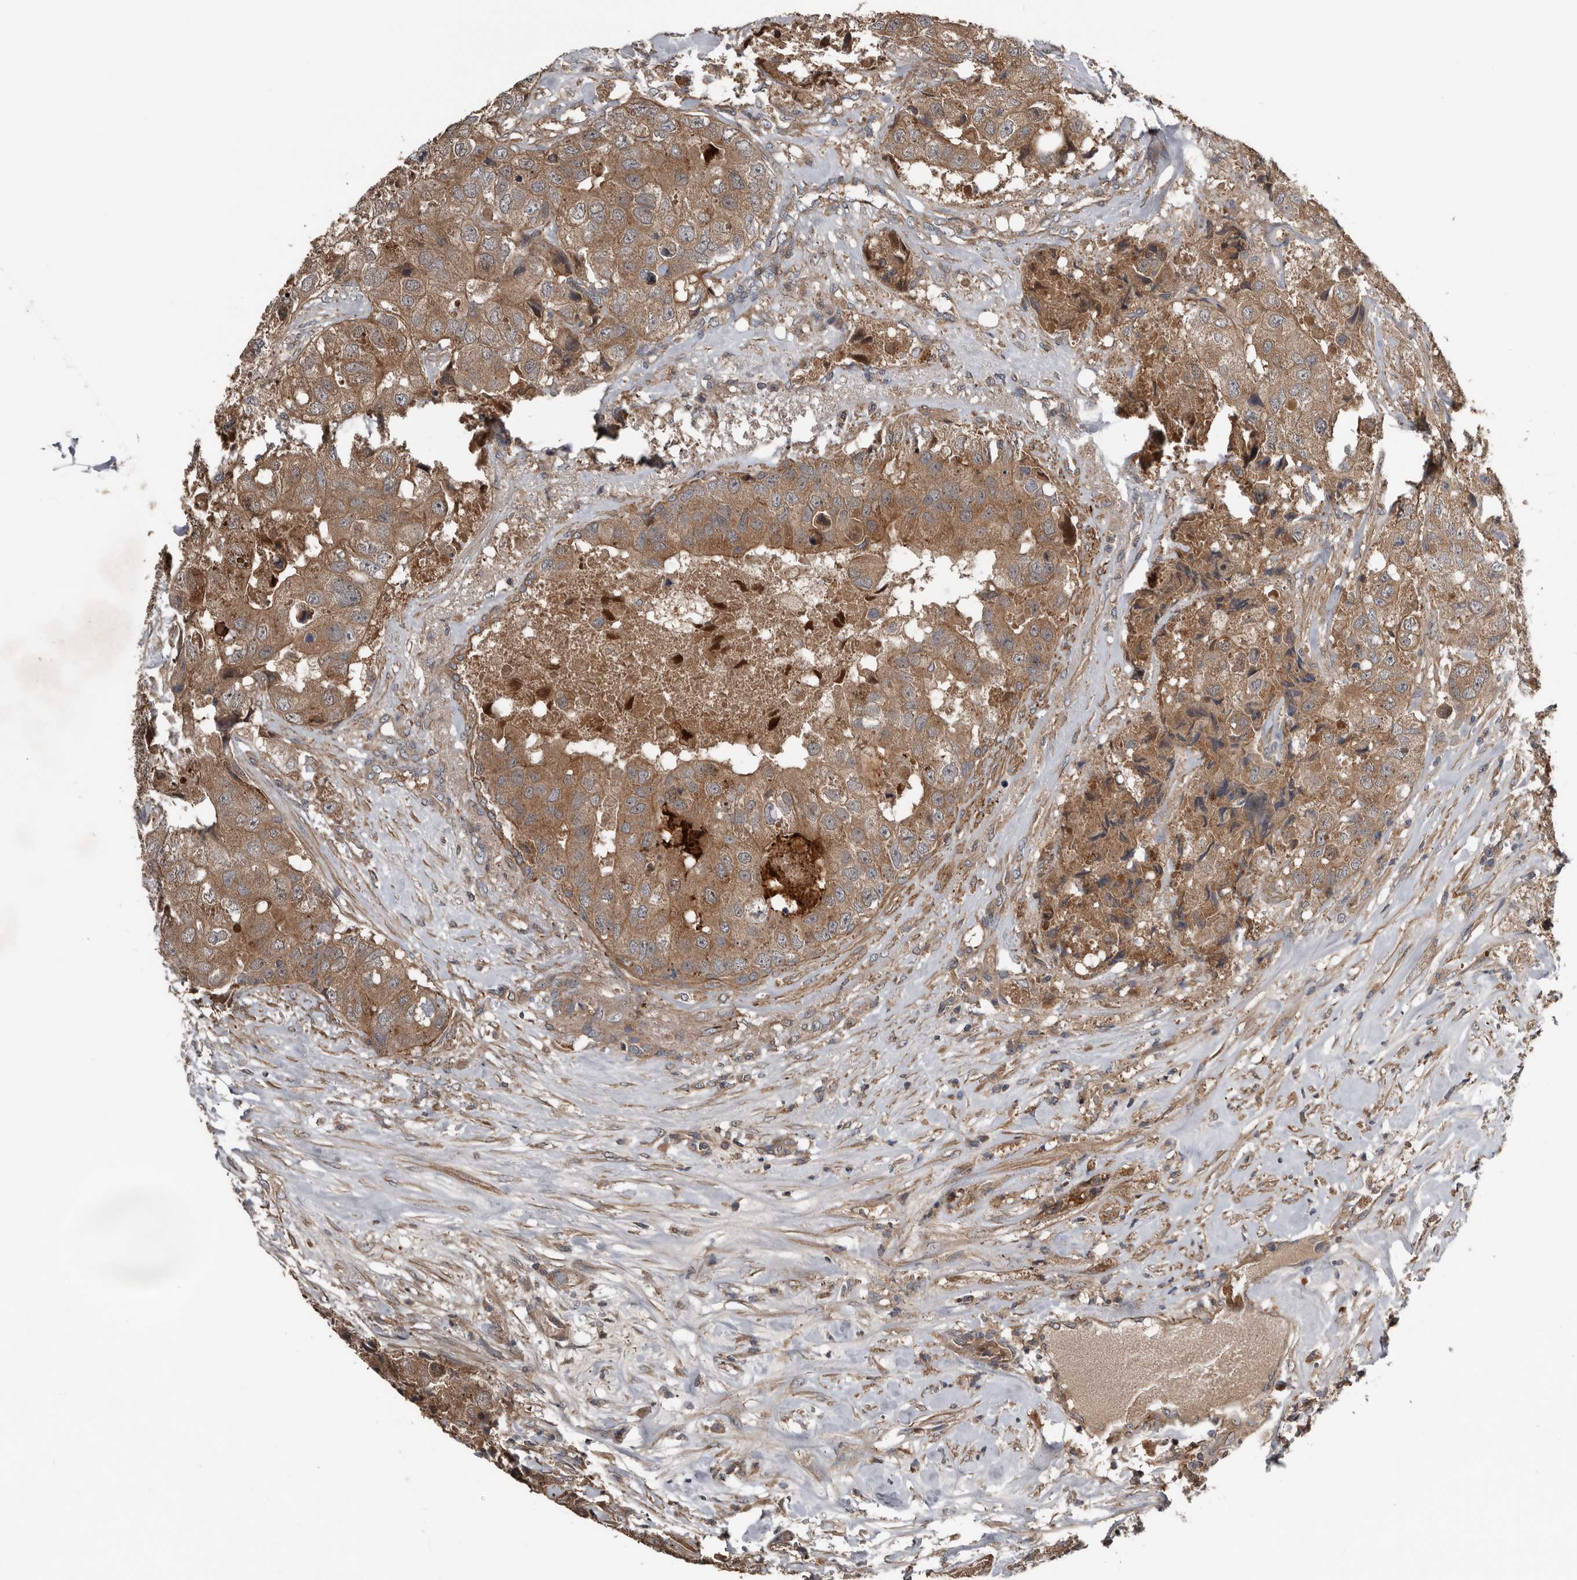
{"staining": {"intensity": "moderate", "quantity": ">75%", "location": "cytoplasmic/membranous"}, "tissue": "breast cancer", "cell_type": "Tumor cells", "image_type": "cancer", "snomed": [{"axis": "morphology", "description": "Duct carcinoma"}, {"axis": "topography", "description": "Breast"}], "caption": "Protein staining of breast cancer (invasive ductal carcinoma) tissue displays moderate cytoplasmic/membranous positivity in about >75% of tumor cells.", "gene": "DNAJB4", "patient": {"sex": "female", "age": 62}}